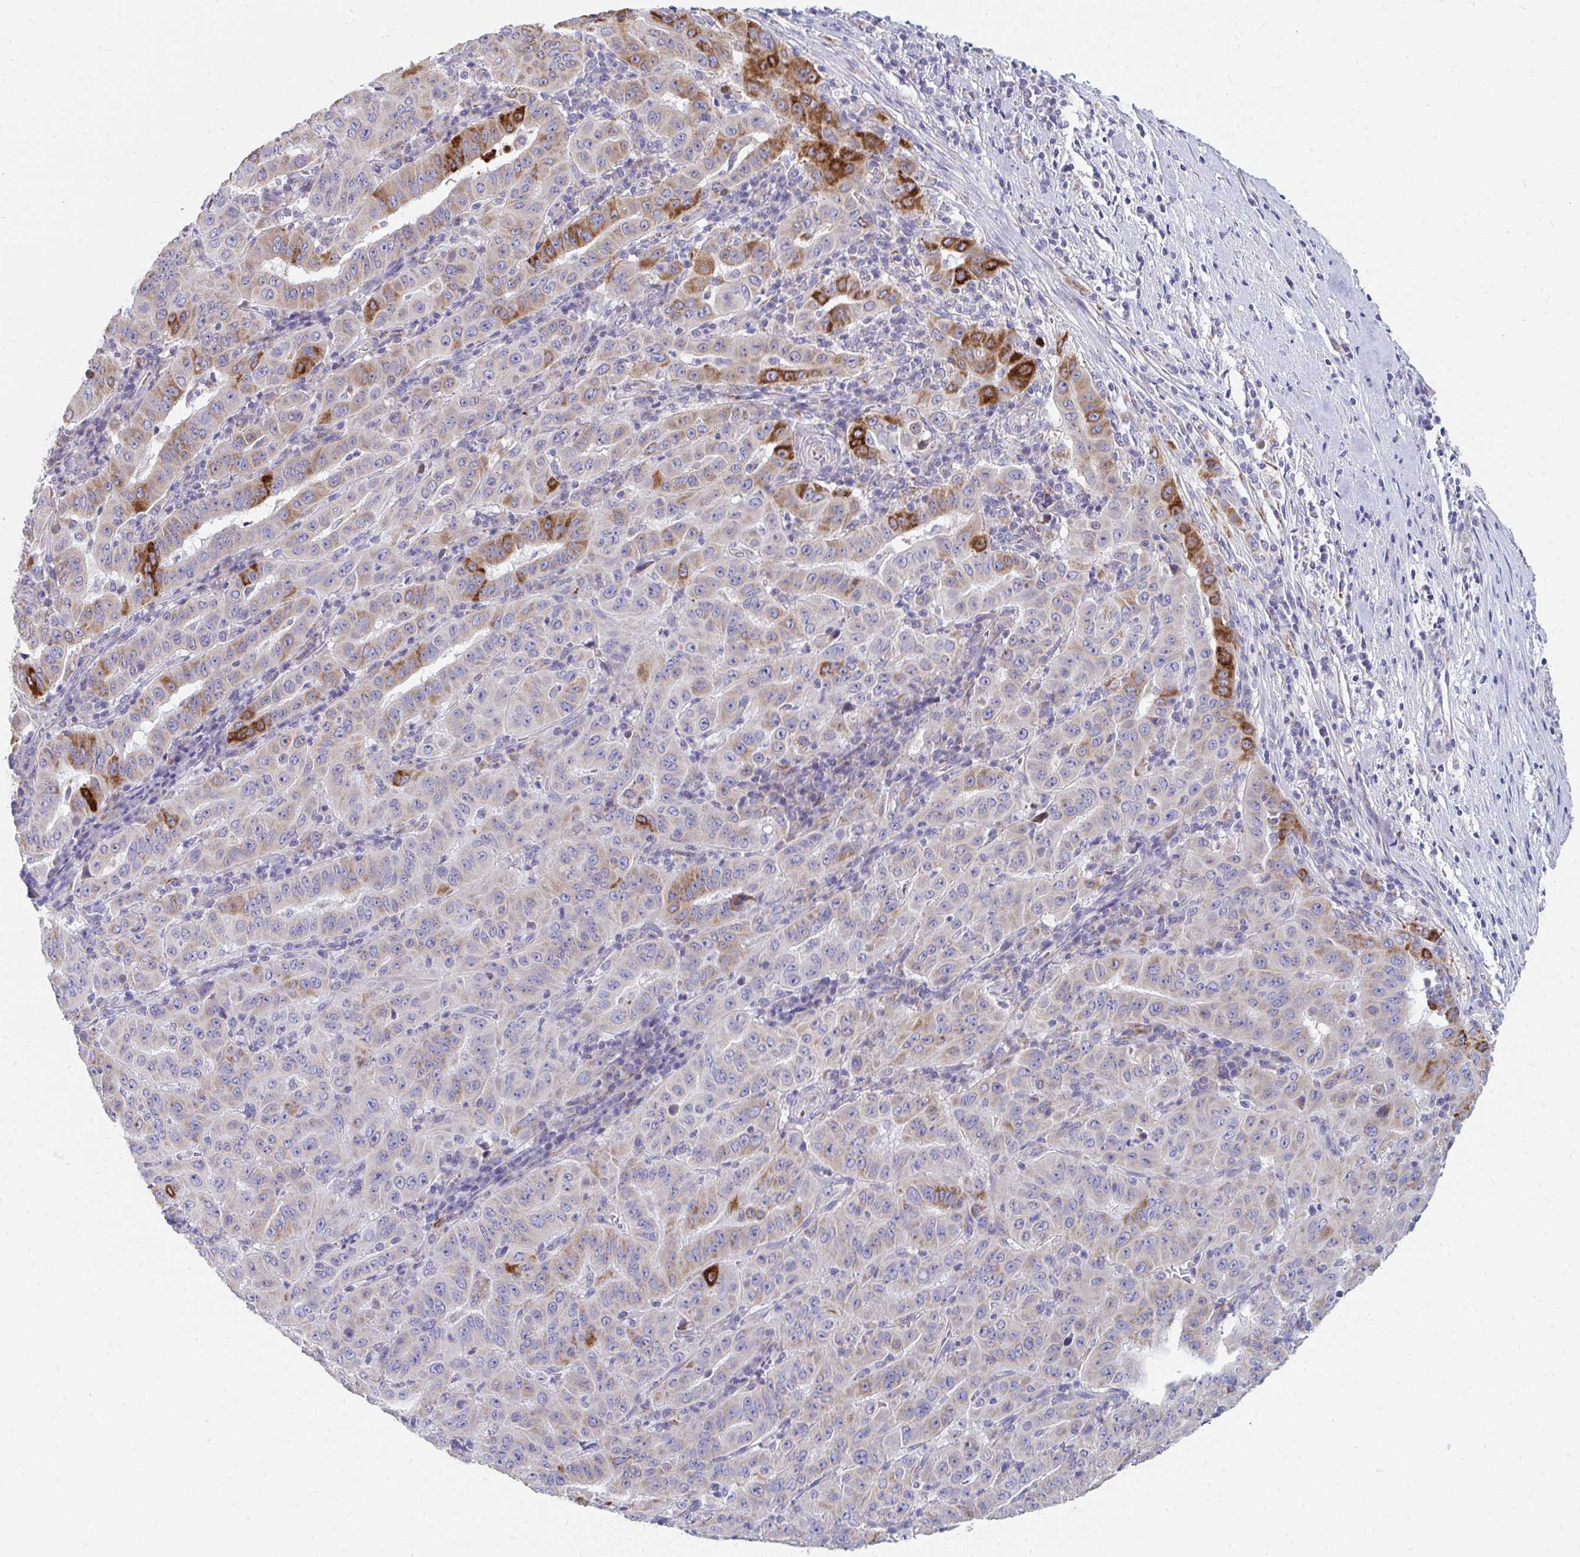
{"staining": {"intensity": "strong", "quantity": "<25%", "location": "cytoplasmic/membranous"}, "tissue": "pancreatic cancer", "cell_type": "Tumor cells", "image_type": "cancer", "snomed": [{"axis": "morphology", "description": "Adenocarcinoma, NOS"}, {"axis": "topography", "description": "Pancreas"}], "caption": "The micrograph shows staining of pancreatic cancer, revealing strong cytoplasmic/membranous protein staining (brown color) within tumor cells.", "gene": "PC", "patient": {"sex": "male", "age": 63}}